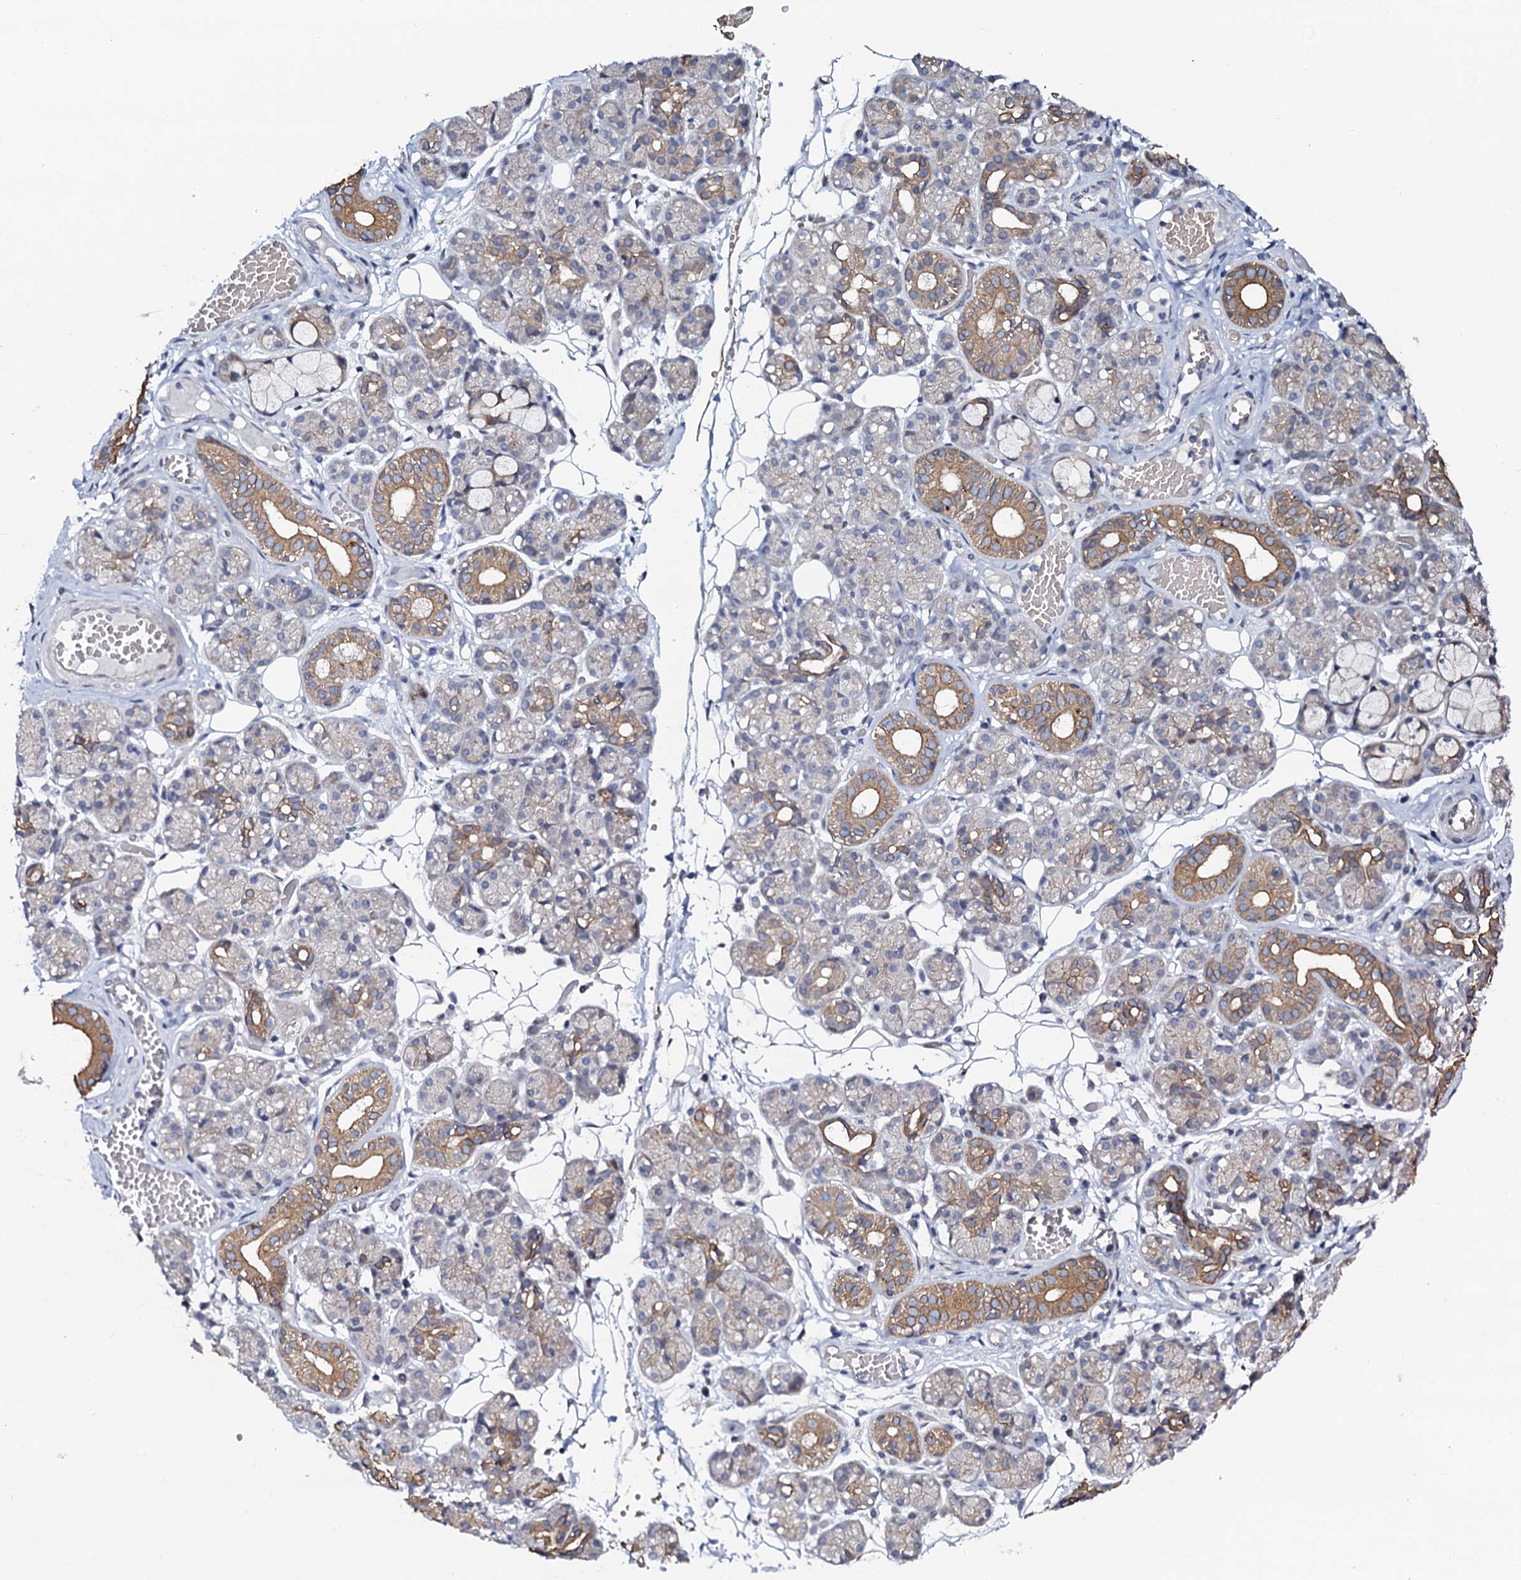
{"staining": {"intensity": "moderate", "quantity": "25%-75%", "location": "cytoplasmic/membranous"}, "tissue": "salivary gland", "cell_type": "Glandular cells", "image_type": "normal", "snomed": [{"axis": "morphology", "description": "Normal tissue, NOS"}, {"axis": "topography", "description": "Salivary gland"}], "caption": "A micrograph of human salivary gland stained for a protein shows moderate cytoplasmic/membranous brown staining in glandular cells.", "gene": "C10orf88", "patient": {"sex": "male", "age": 63}}